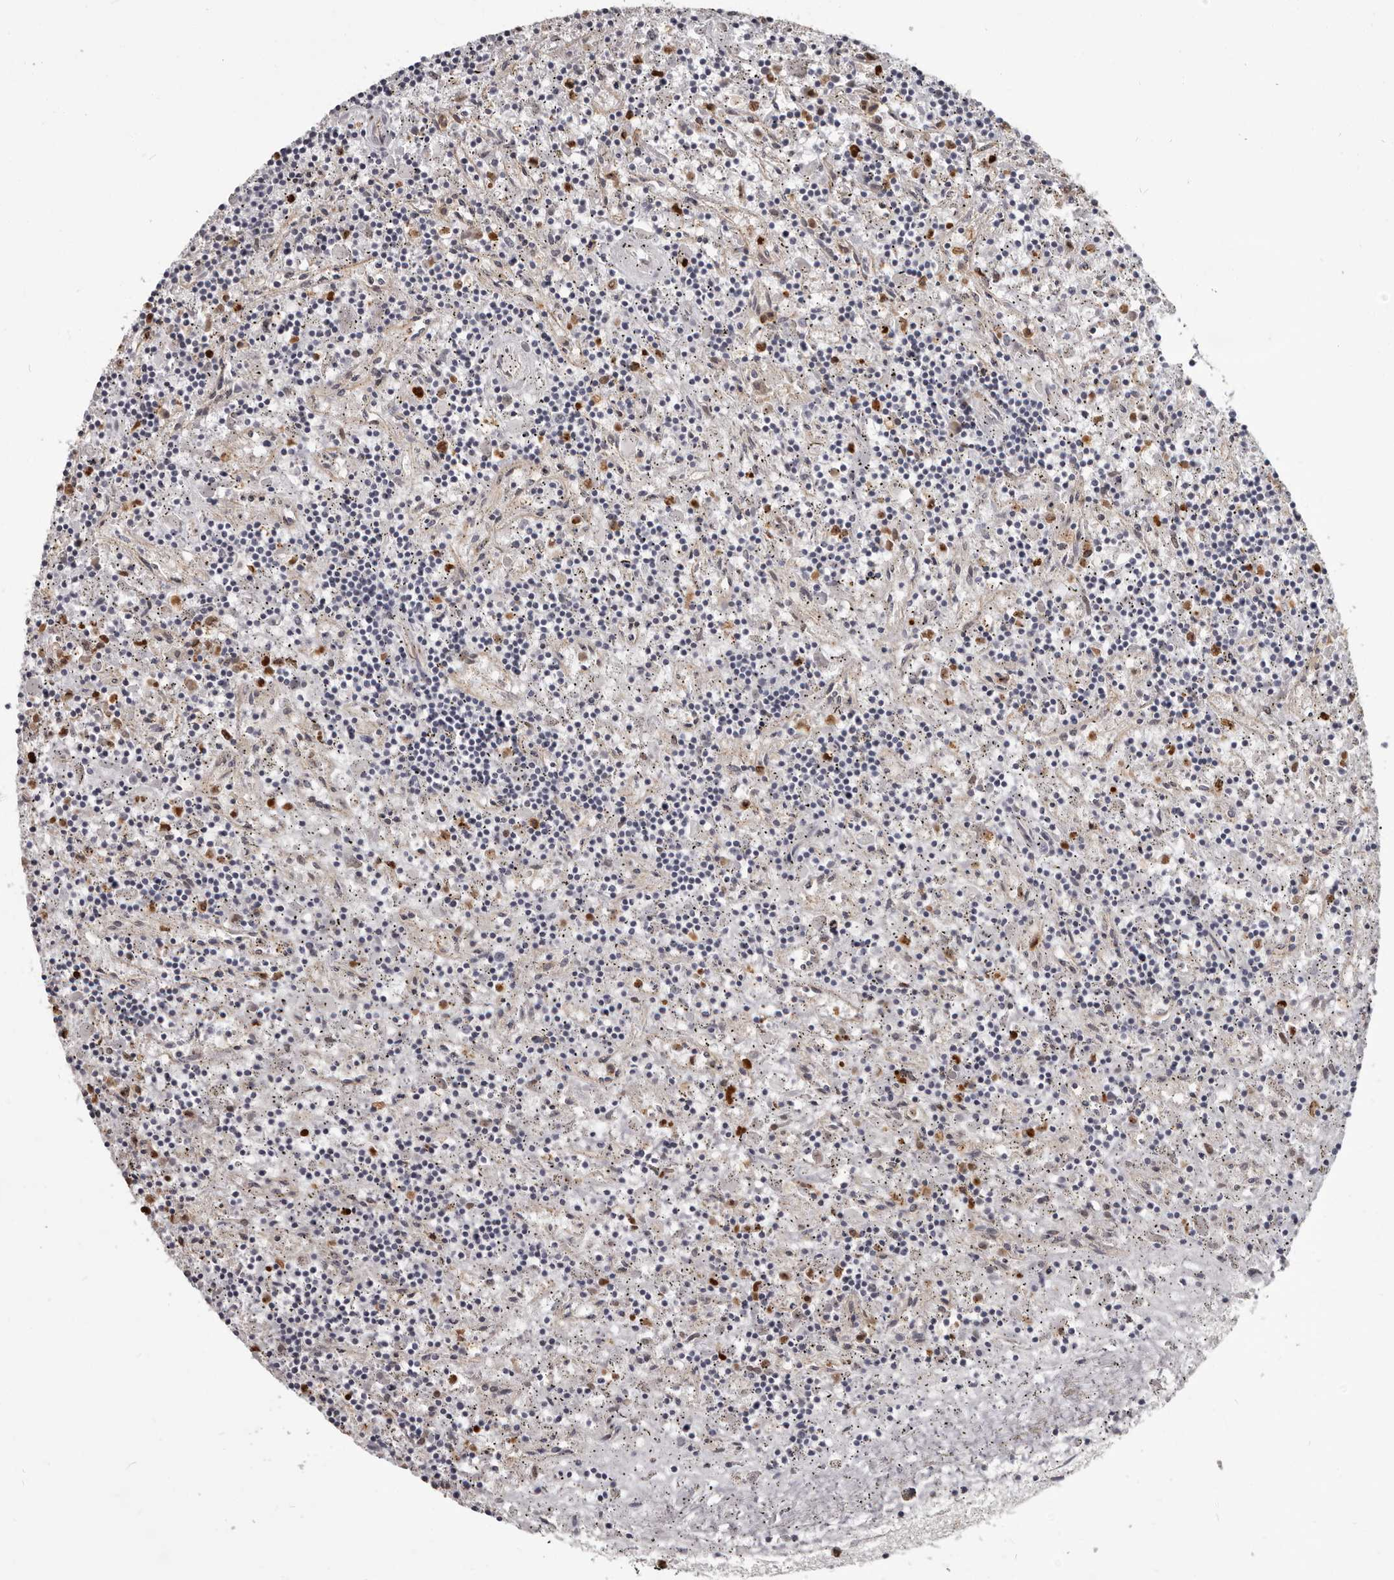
{"staining": {"intensity": "negative", "quantity": "none", "location": "none"}, "tissue": "lymphoma", "cell_type": "Tumor cells", "image_type": "cancer", "snomed": [{"axis": "morphology", "description": "Malignant lymphoma, non-Hodgkin's type, Low grade"}, {"axis": "topography", "description": "Spleen"}], "caption": "An immunohistochemistry image of malignant lymphoma, non-Hodgkin's type (low-grade) is shown. There is no staining in tumor cells of malignant lymphoma, non-Hodgkin's type (low-grade).", "gene": "GPR157", "patient": {"sex": "male", "age": 76}}